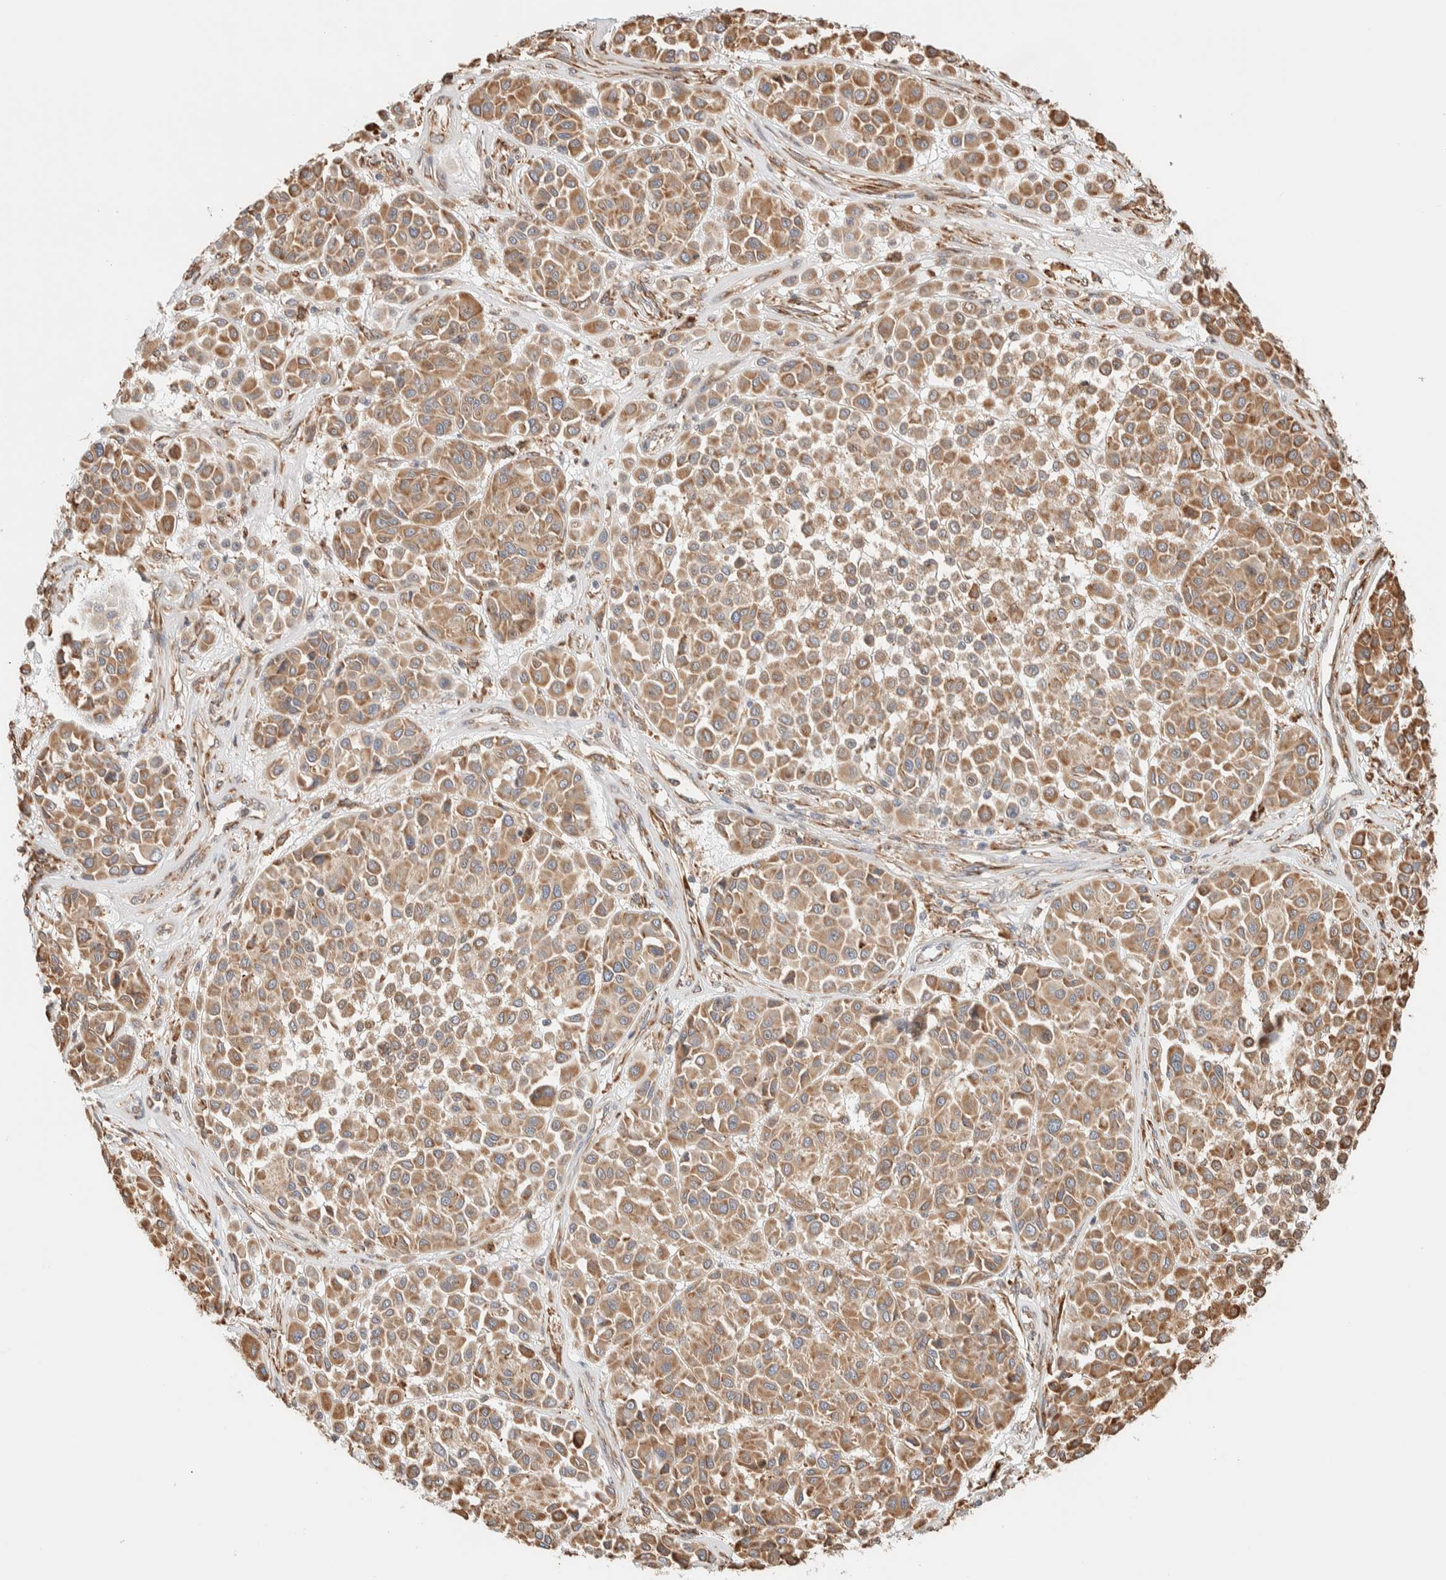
{"staining": {"intensity": "moderate", "quantity": ">75%", "location": "cytoplasmic/membranous"}, "tissue": "melanoma", "cell_type": "Tumor cells", "image_type": "cancer", "snomed": [{"axis": "morphology", "description": "Malignant melanoma, Metastatic site"}, {"axis": "topography", "description": "Soft tissue"}], "caption": "The micrograph shows staining of melanoma, revealing moderate cytoplasmic/membranous protein positivity (brown color) within tumor cells.", "gene": "INTS1", "patient": {"sex": "male", "age": 41}}